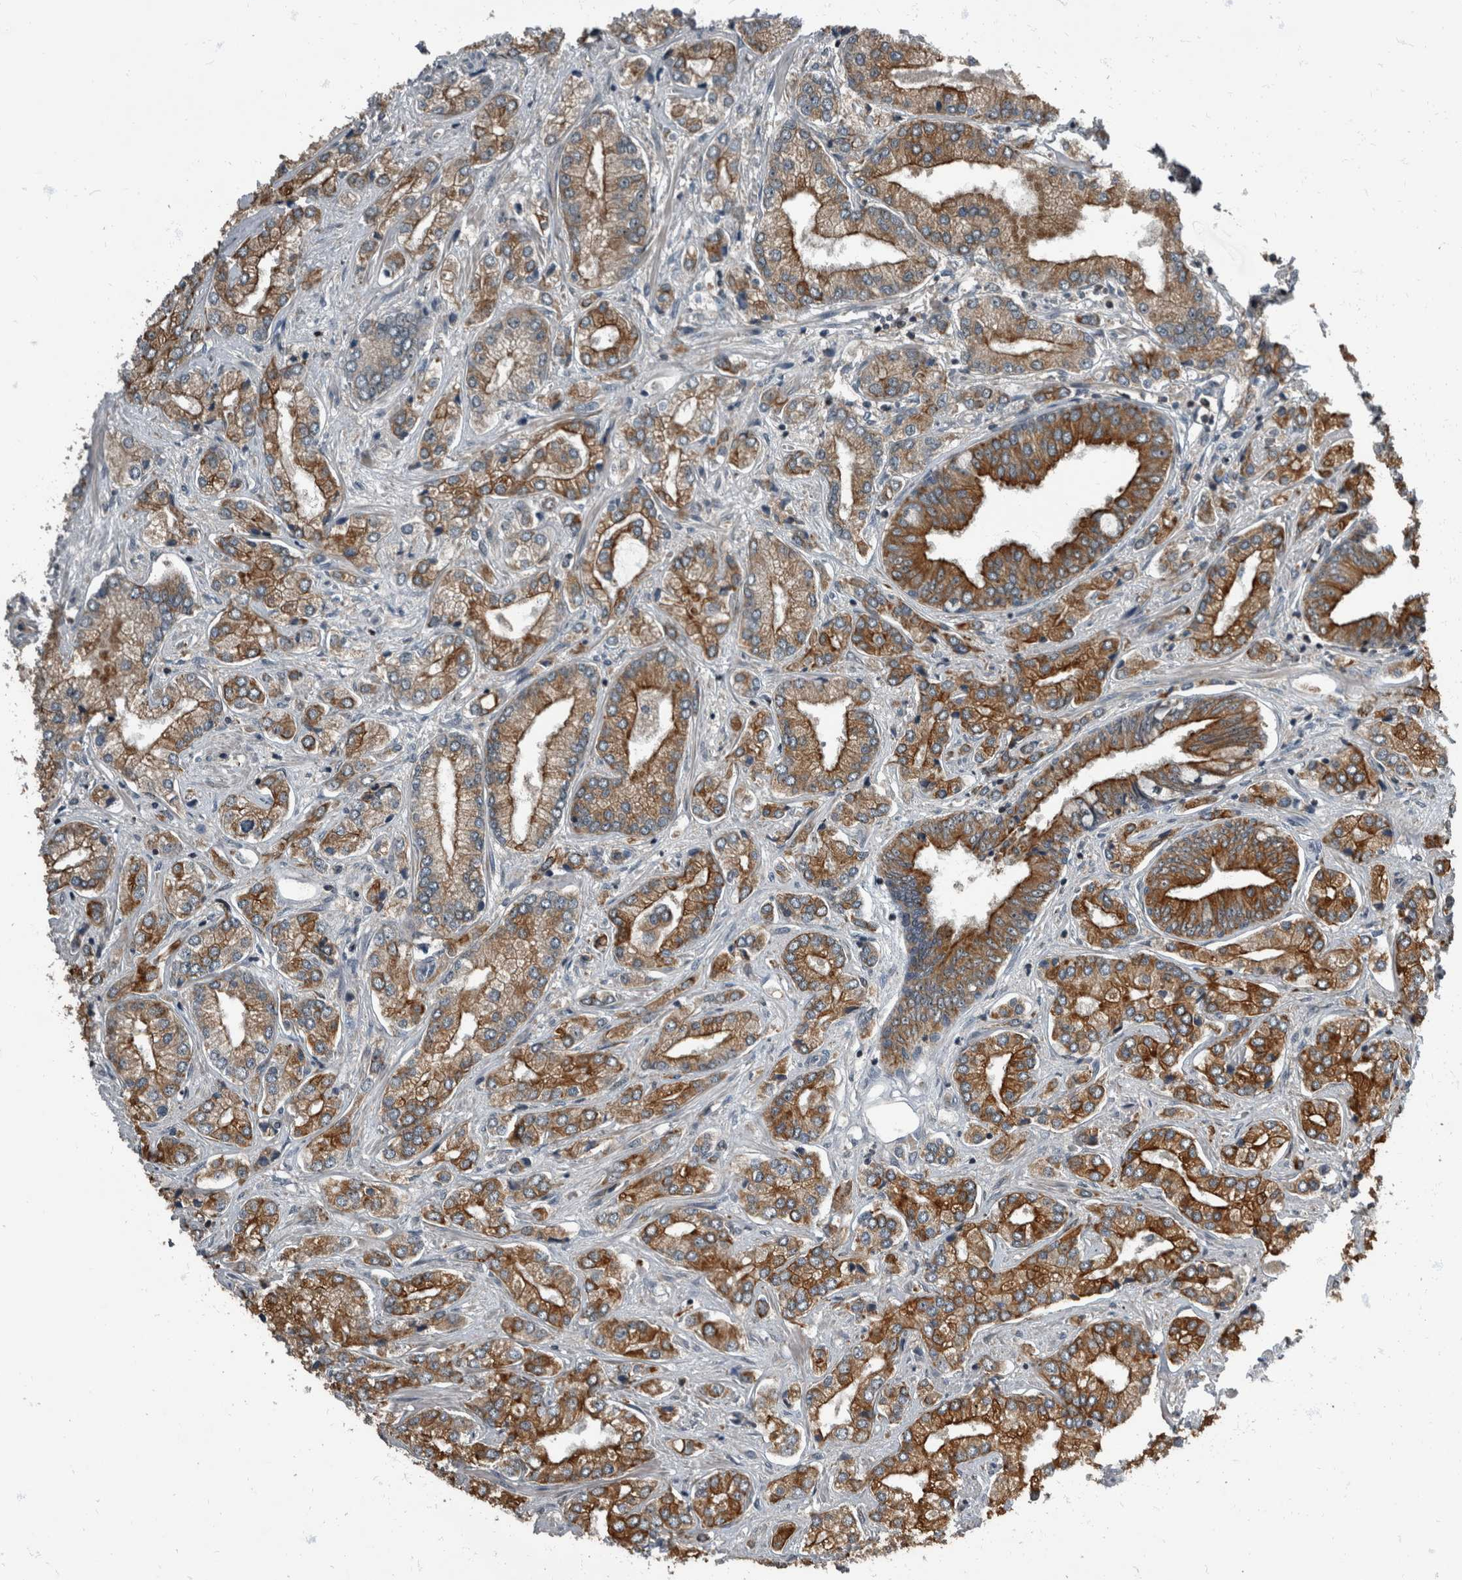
{"staining": {"intensity": "moderate", "quantity": ">75%", "location": "cytoplasmic/membranous"}, "tissue": "prostate cancer", "cell_type": "Tumor cells", "image_type": "cancer", "snomed": [{"axis": "morphology", "description": "Adenocarcinoma, High grade"}, {"axis": "topography", "description": "Prostate"}], "caption": "A brown stain highlights moderate cytoplasmic/membranous staining of a protein in prostate cancer (adenocarcinoma (high-grade)) tumor cells. The staining was performed using DAB (3,3'-diaminobenzidine) to visualize the protein expression in brown, while the nuclei were stained in blue with hematoxylin (Magnification: 20x).", "gene": "RABGGTB", "patient": {"sex": "male", "age": 66}}